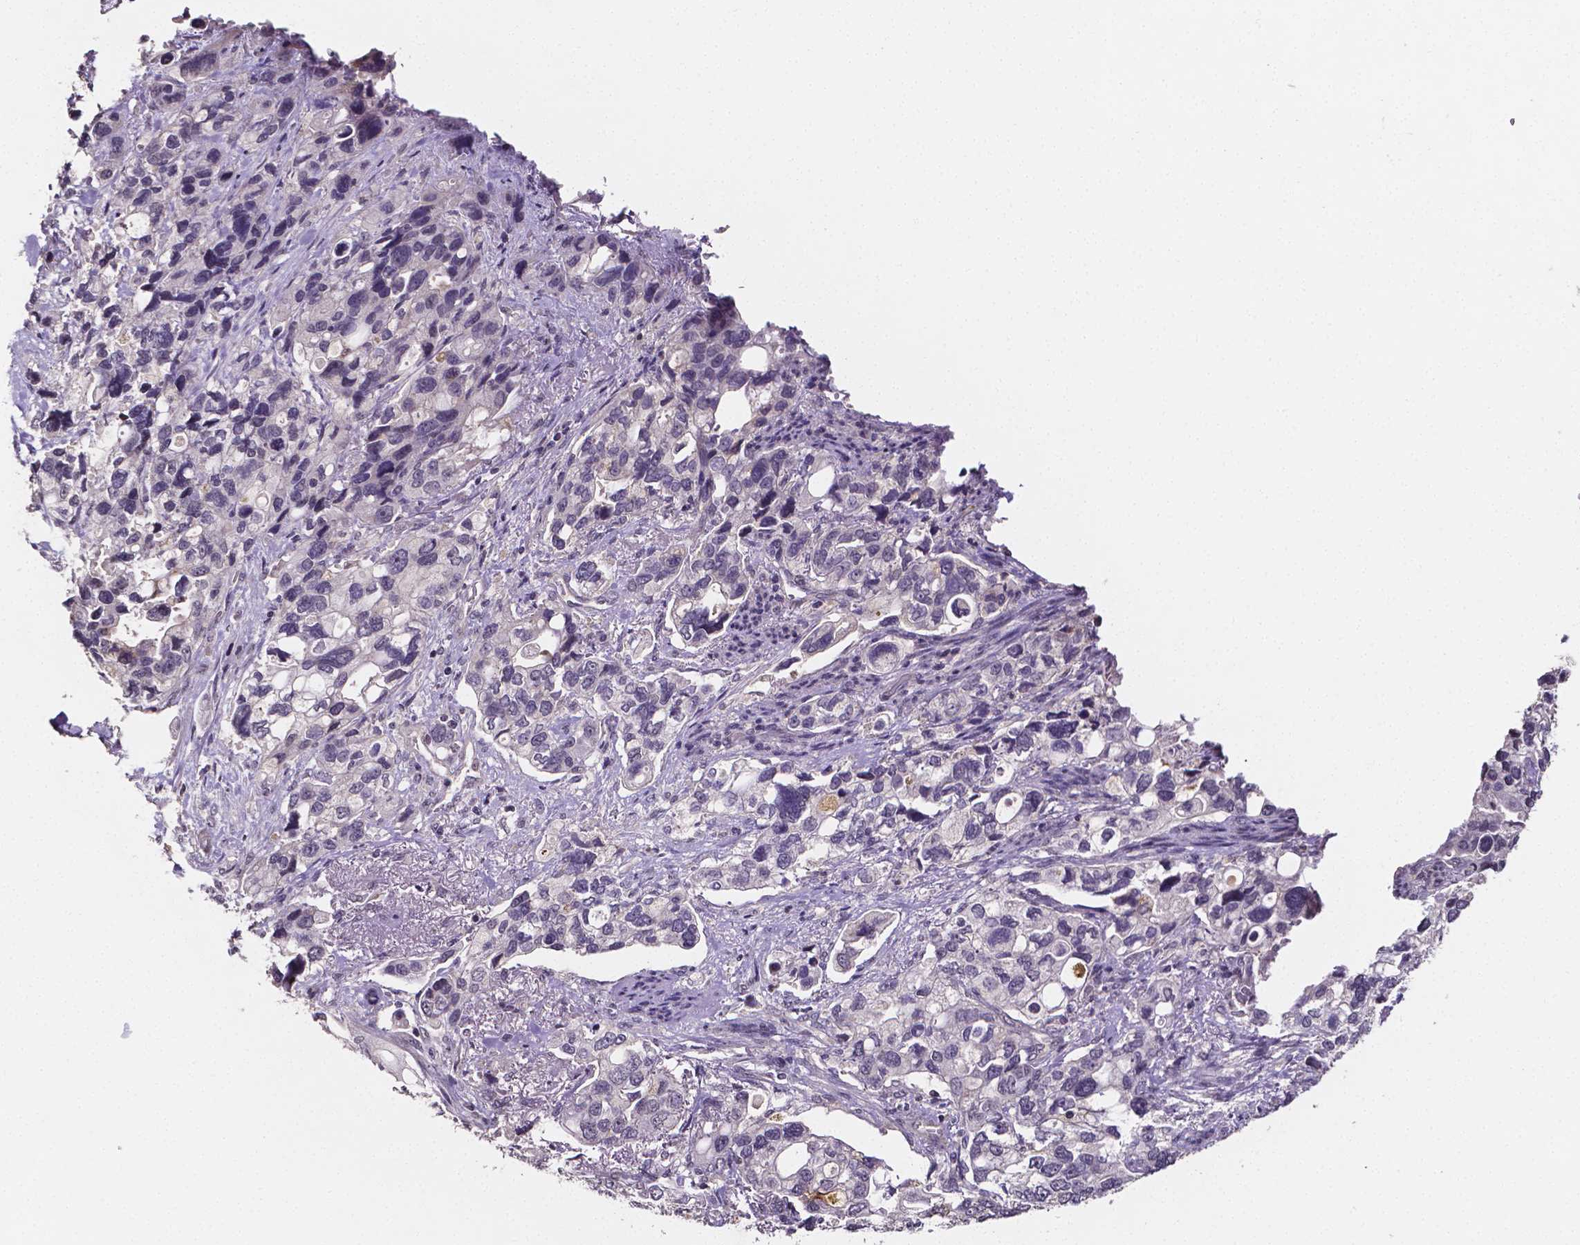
{"staining": {"intensity": "negative", "quantity": "none", "location": "none"}, "tissue": "stomach cancer", "cell_type": "Tumor cells", "image_type": "cancer", "snomed": [{"axis": "morphology", "description": "Adenocarcinoma, NOS"}, {"axis": "topography", "description": "Stomach, upper"}], "caption": "Protein analysis of stomach cancer (adenocarcinoma) exhibits no significant expression in tumor cells.", "gene": "NRGN", "patient": {"sex": "female", "age": 81}}